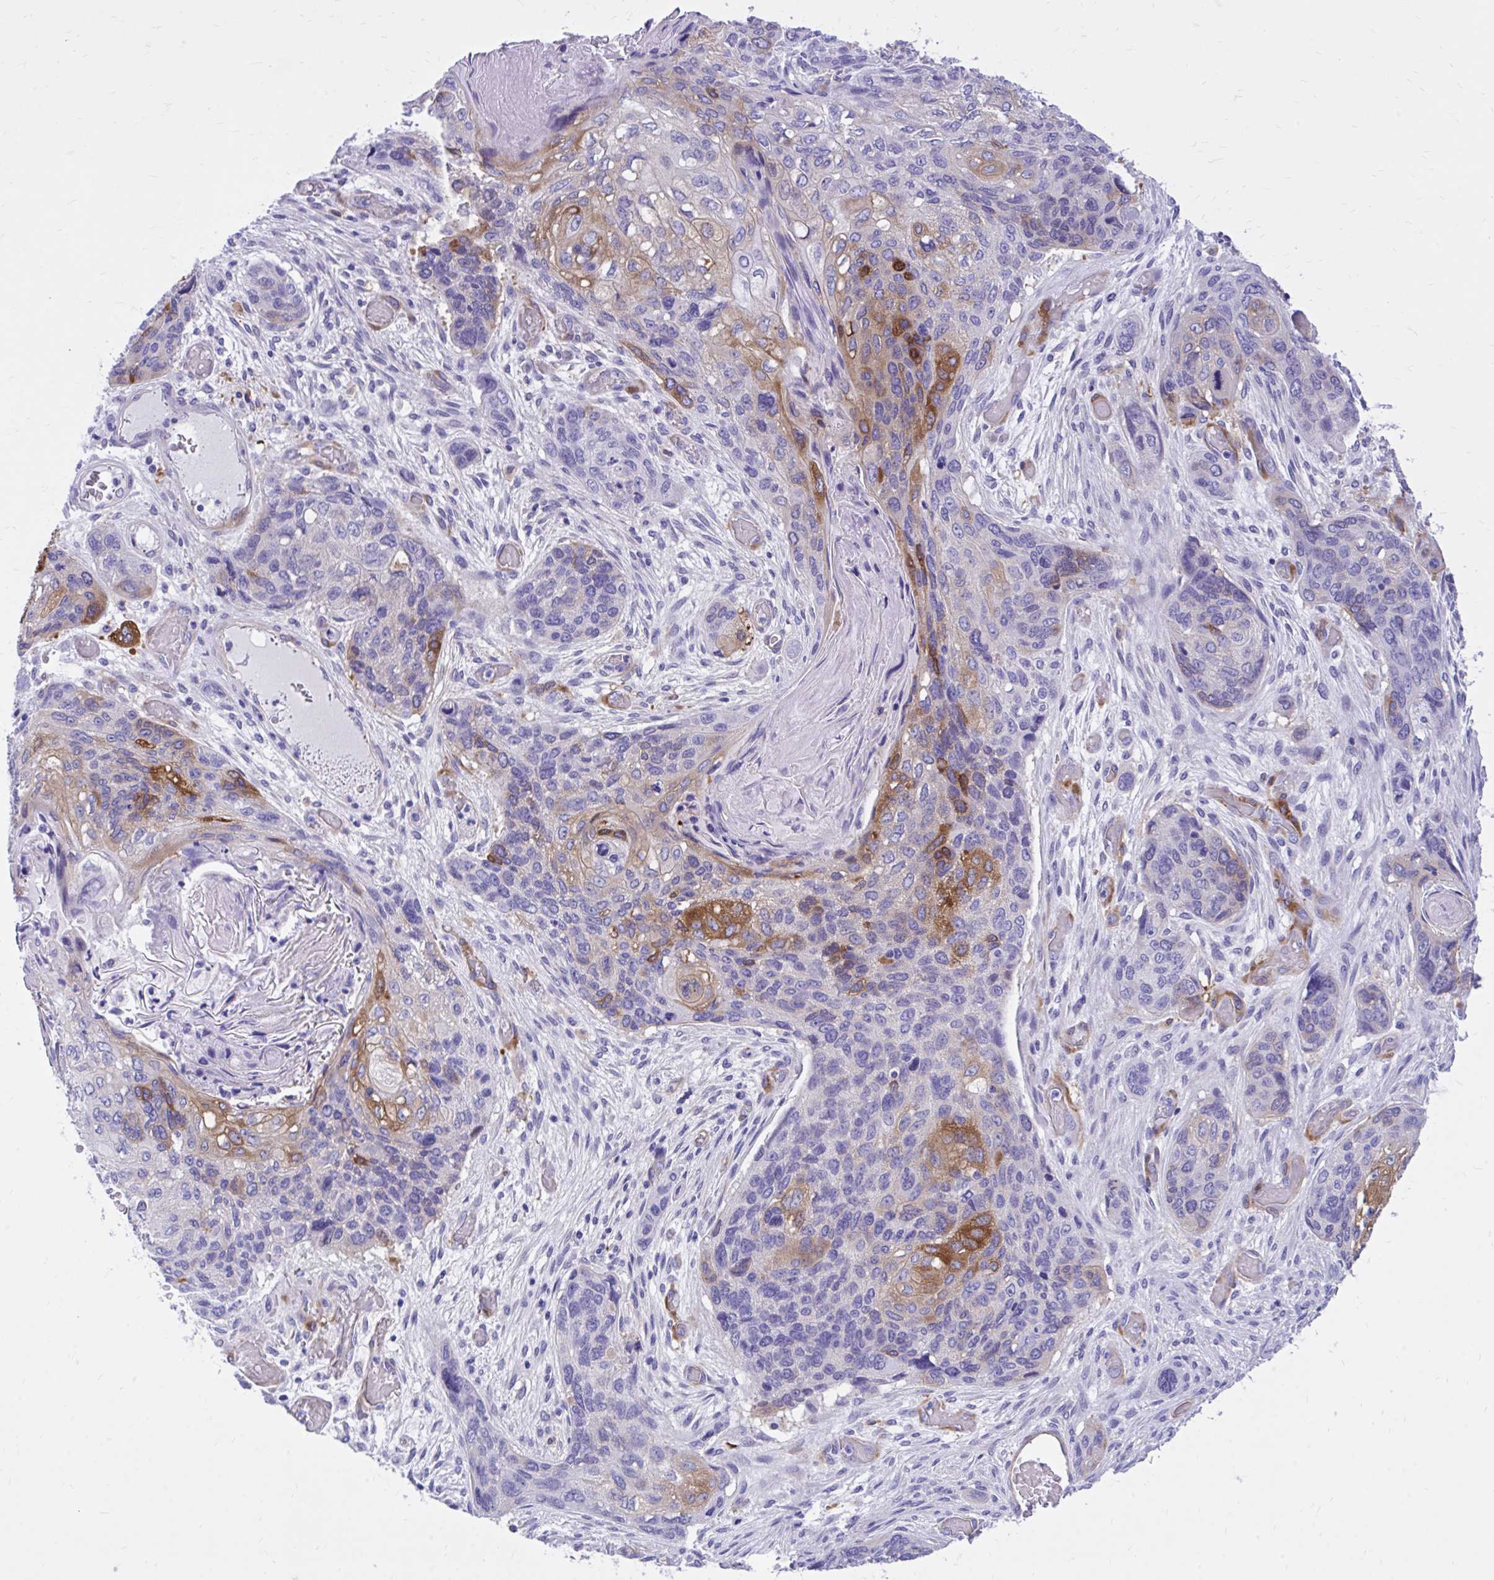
{"staining": {"intensity": "moderate", "quantity": "<25%", "location": "cytoplasmic/membranous"}, "tissue": "lung cancer", "cell_type": "Tumor cells", "image_type": "cancer", "snomed": [{"axis": "morphology", "description": "Squamous cell carcinoma, NOS"}, {"axis": "morphology", "description": "Squamous cell carcinoma, metastatic, NOS"}, {"axis": "topography", "description": "Lymph node"}, {"axis": "topography", "description": "Lung"}], "caption": "Moderate cytoplasmic/membranous expression is present in about <25% of tumor cells in lung cancer.", "gene": "EPB41L1", "patient": {"sex": "male", "age": 41}}